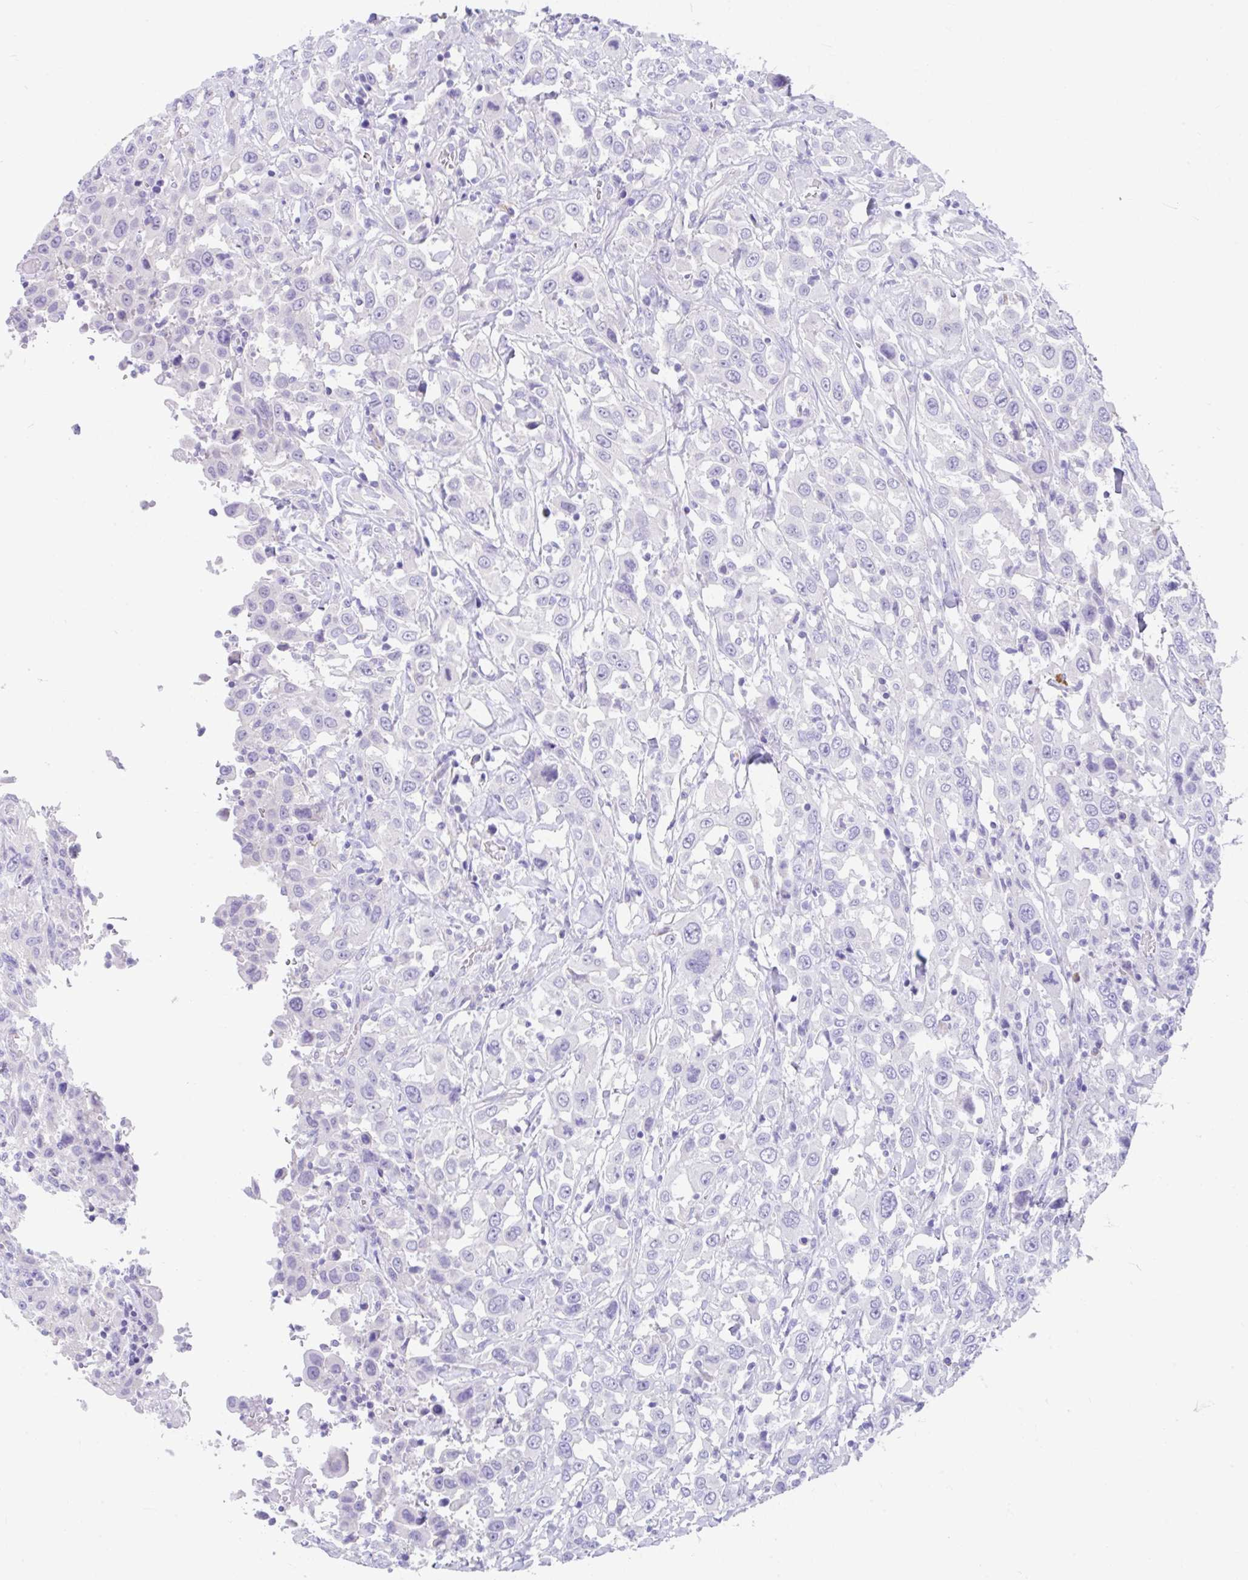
{"staining": {"intensity": "negative", "quantity": "none", "location": "none"}, "tissue": "urothelial cancer", "cell_type": "Tumor cells", "image_type": "cancer", "snomed": [{"axis": "morphology", "description": "Urothelial carcinoma, High grade"}, {"axis": "topography", "description": "Urinary bladder"}], "caption": "Tumor cells are negative for protein expression in human urothelial cancer.", "gene": "CCSAP", "patient": {"sex": "male", "age": 61}}